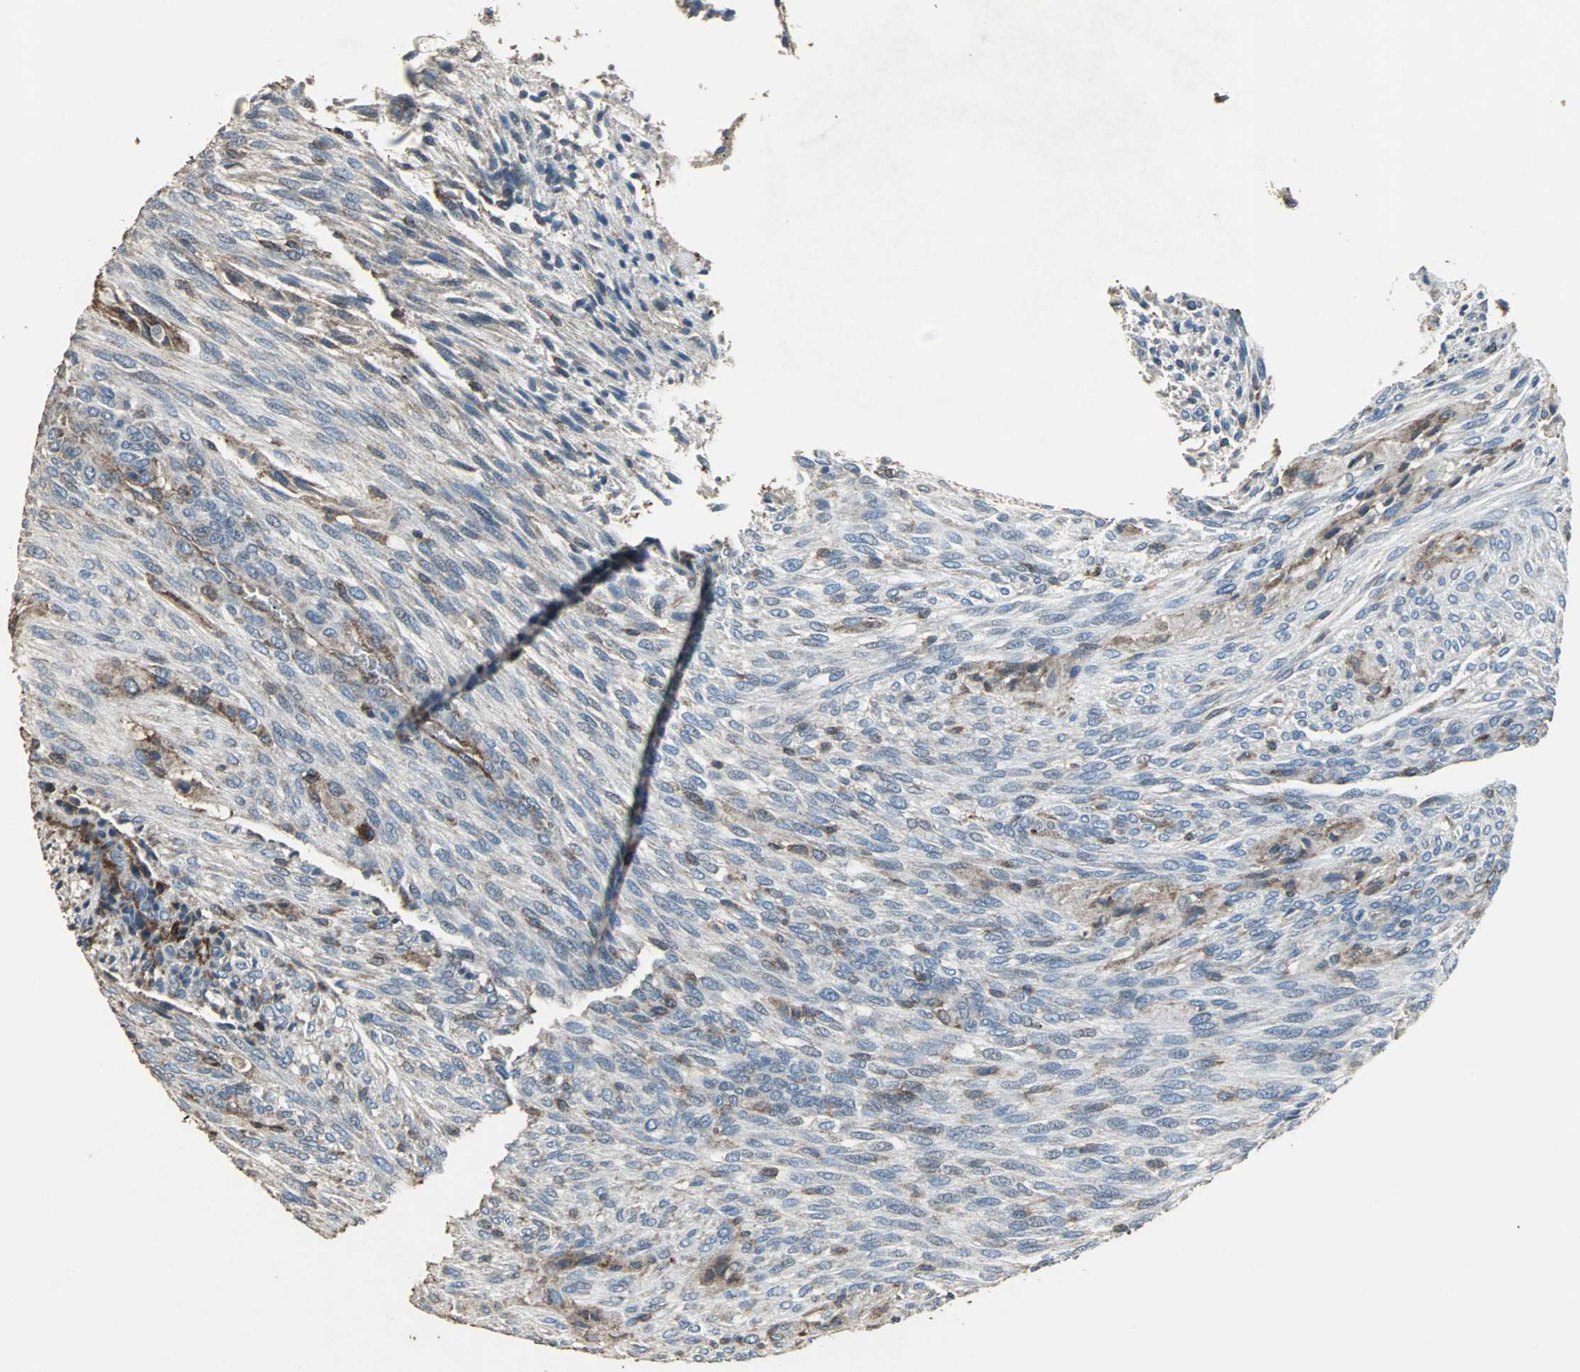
{"staining": {"intensity": "weak", "quantity": "25%-75%", "location": "cytoplasmic/membranous"}, "tissue": "glioma", "cell_type": "Tumor cells", "image_type": "cancer", "snomed": [{"axis": "morphology", "description": "Glioma, malignant, High grade"}, {"axis": "topography", "description": "Cerebral cortex"}], "caption": "Immunohistochemical staining of human malignant glioma (high-grade) displays weak cytoplasmic/membranous protein expression in approximately 25%-75% of tumor cells.", "gene": "F11R", "patient": {"sex": "female", "age": 55}}